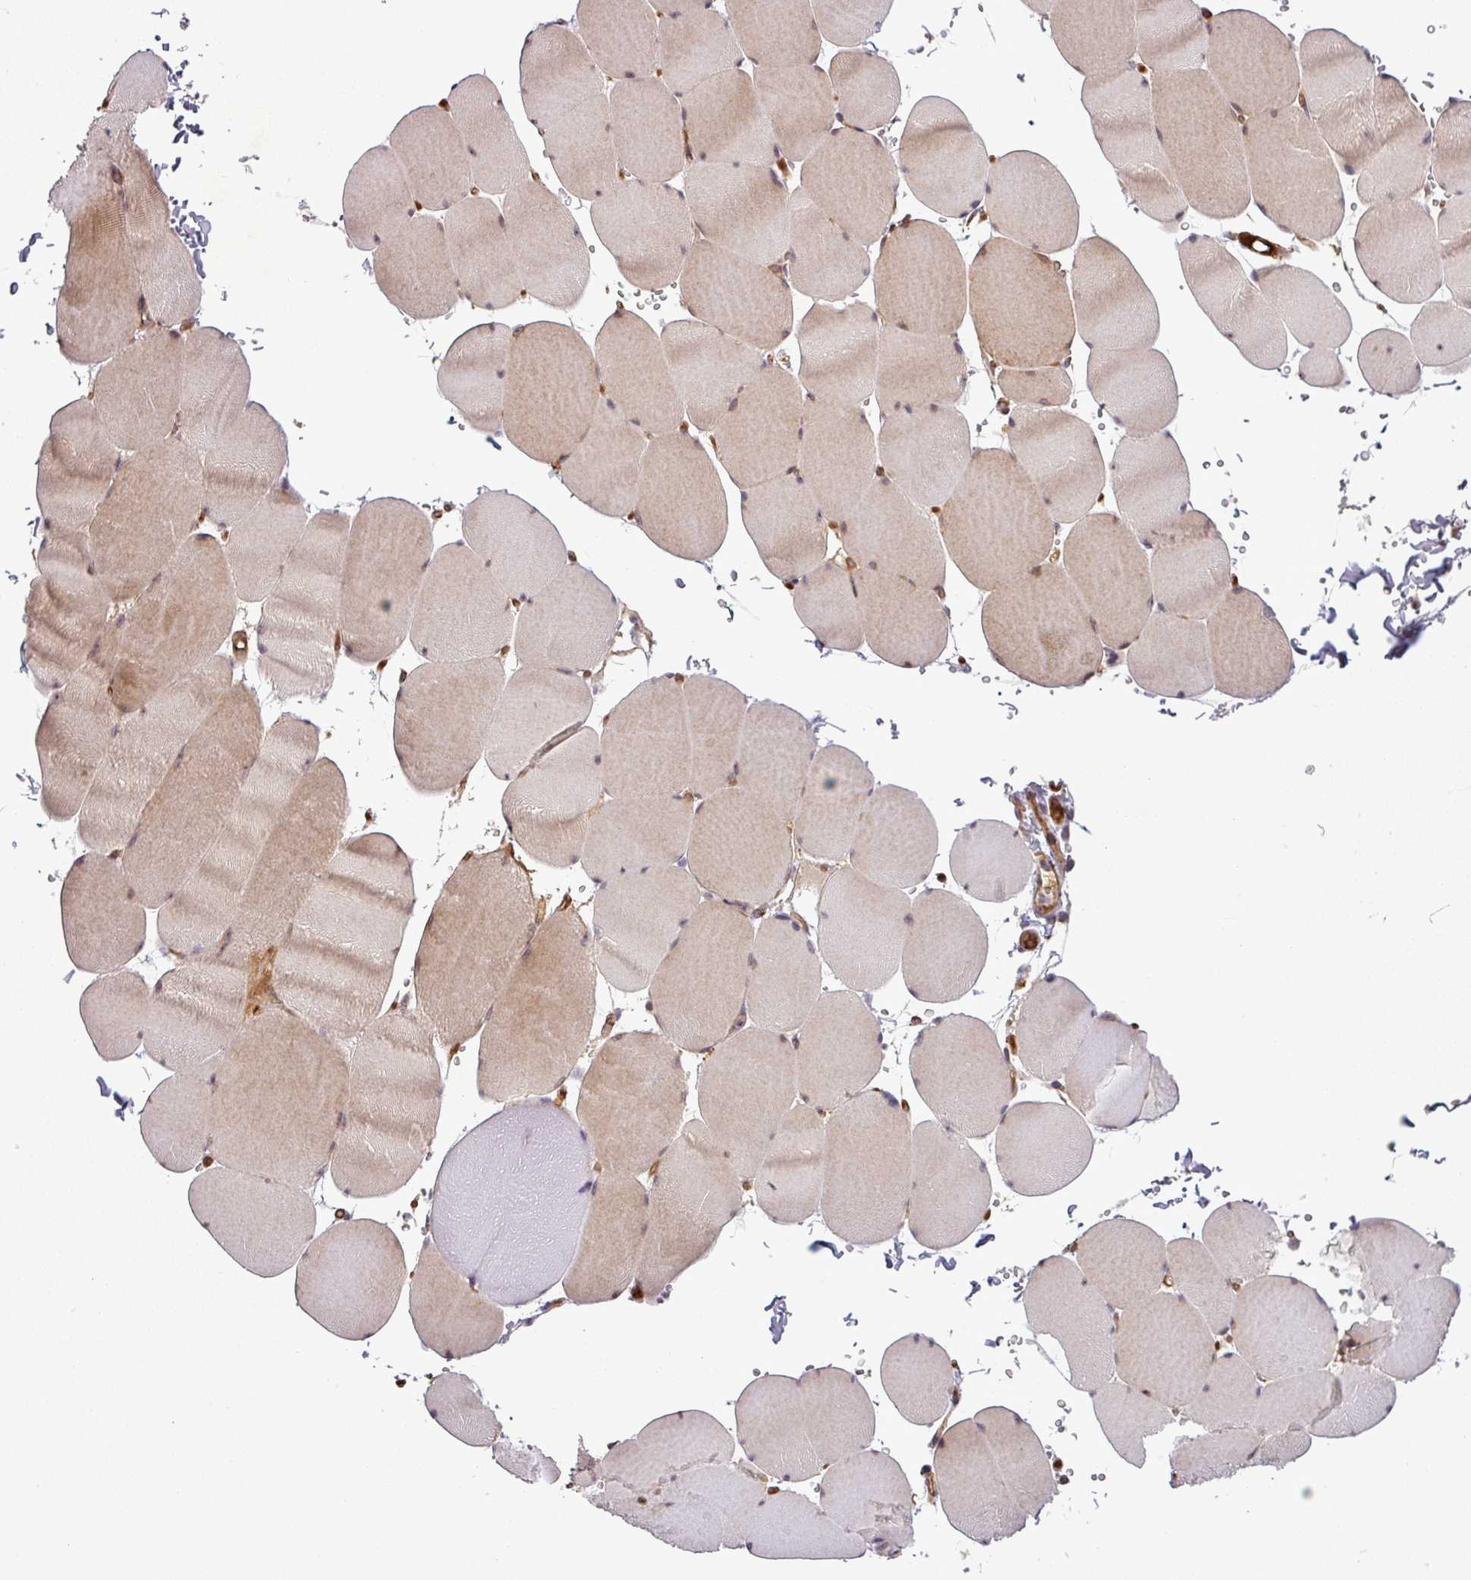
{"staining": {"intensity": "moderate", "quantity": "25%-75%", "location": "cytoplasmic/membranous"}, "tissue": "skeletal muscle", "cell_type": "Myocytes", "image_type": "normal", "snomed": [{"axis": "morphology", "description": "Normal tissue, NOS"}, {"axis": "topography", "description": "Skeletal muscle"}, {"axis": "topography", "description": "Head-Neck"}], "caption": "Human skeletal muscle stained with a brown dye shows moderate cytoplasmic/membranous positive positivity in about 25%-75% of myocytes.", "gene": "PCDH1", "patient": {"sex": "male", "age": 66}}